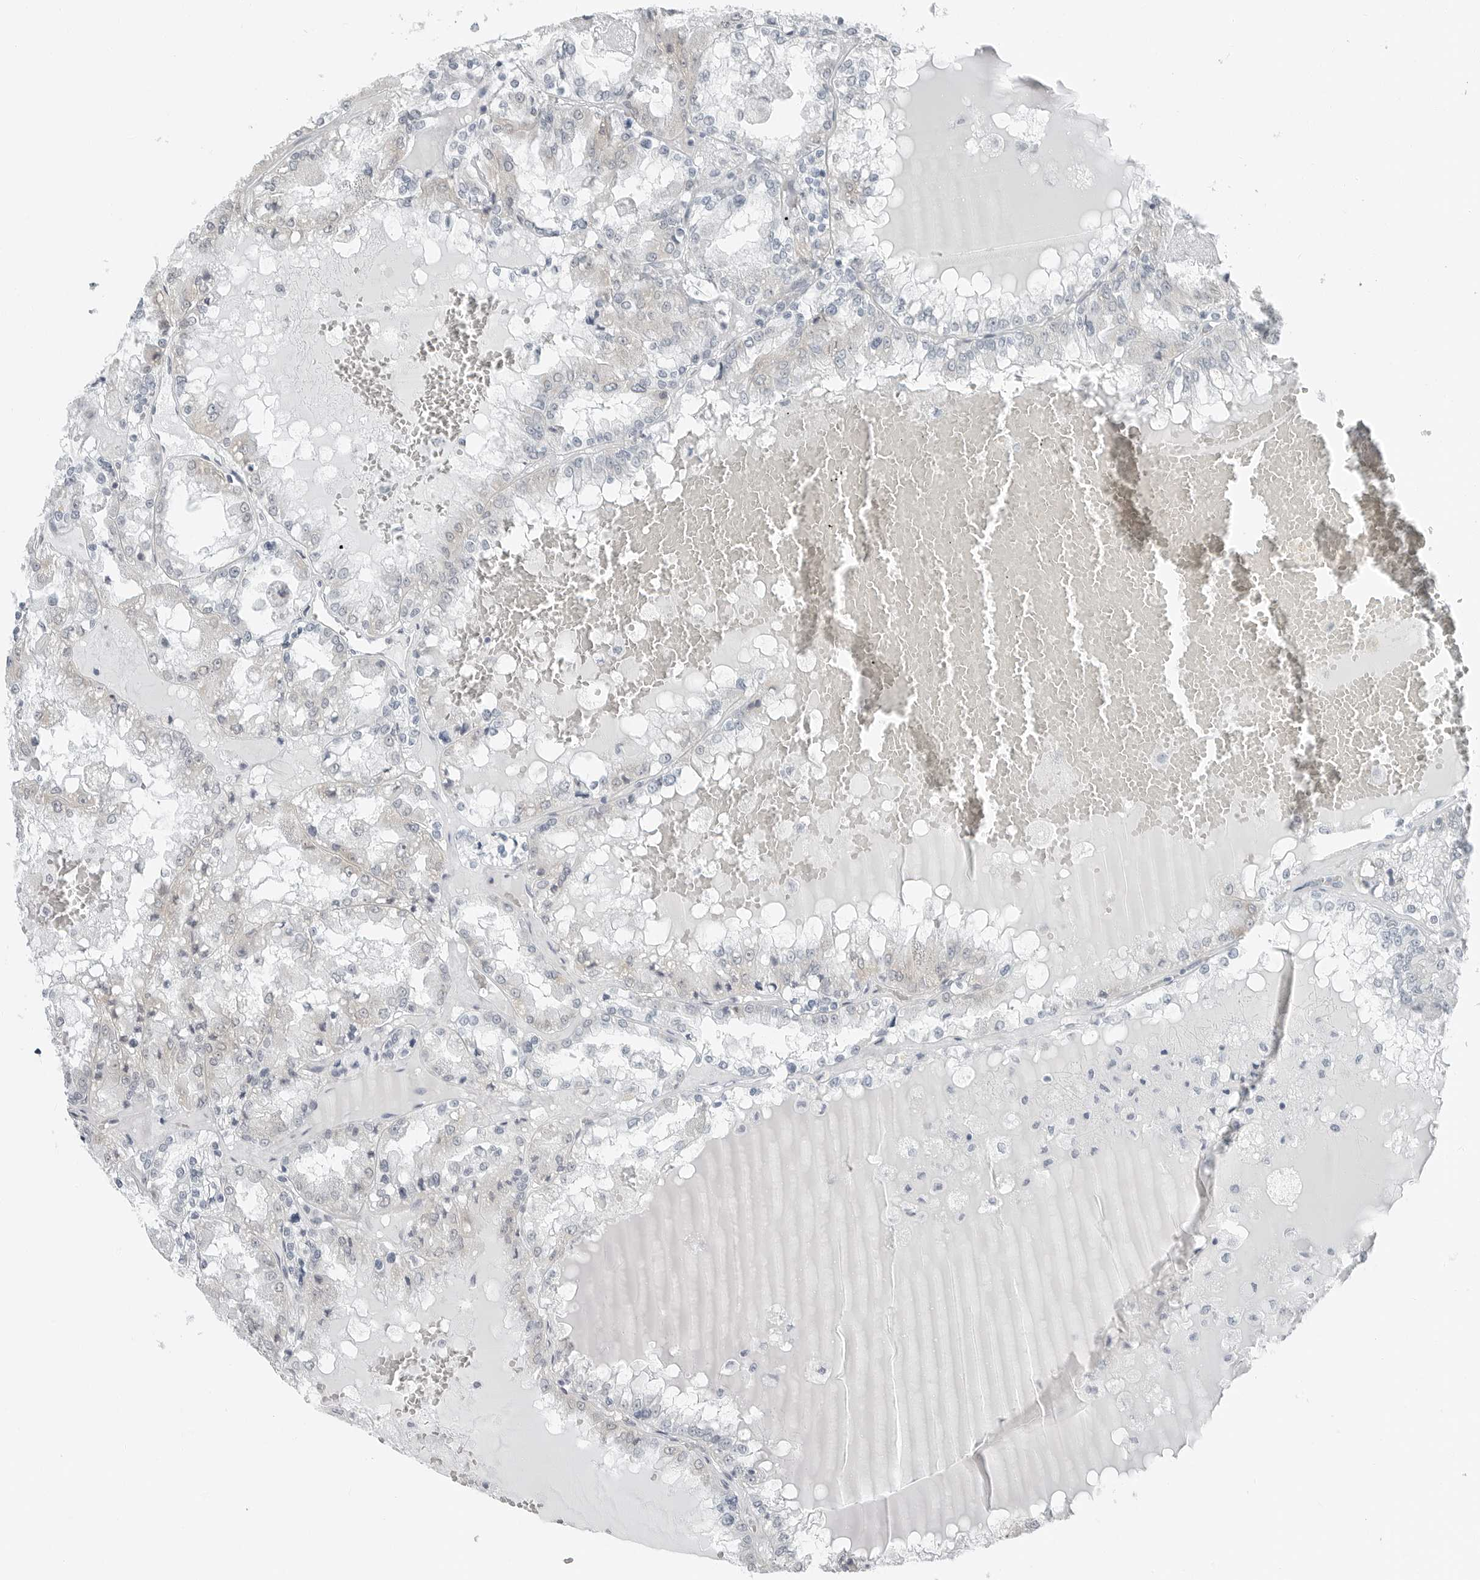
{"staining": {"intensity": "negative", "quantity": "none", "location": "none"}, "tissue": "renal cancer", "cell_type": "Tumor cells", "image_type": "cancer", "snomed": [{"axis": "morphology", "description": "Adenocarcinoma, NOS"}, {"axis": "topography", "description": "Kidney"}], "caption": "A histopathology image of human renal adenocarcinoma is negative for staining in tumor cells.", "gene": "XIRP1", "patient": {"sex": "female", "age": 56}}